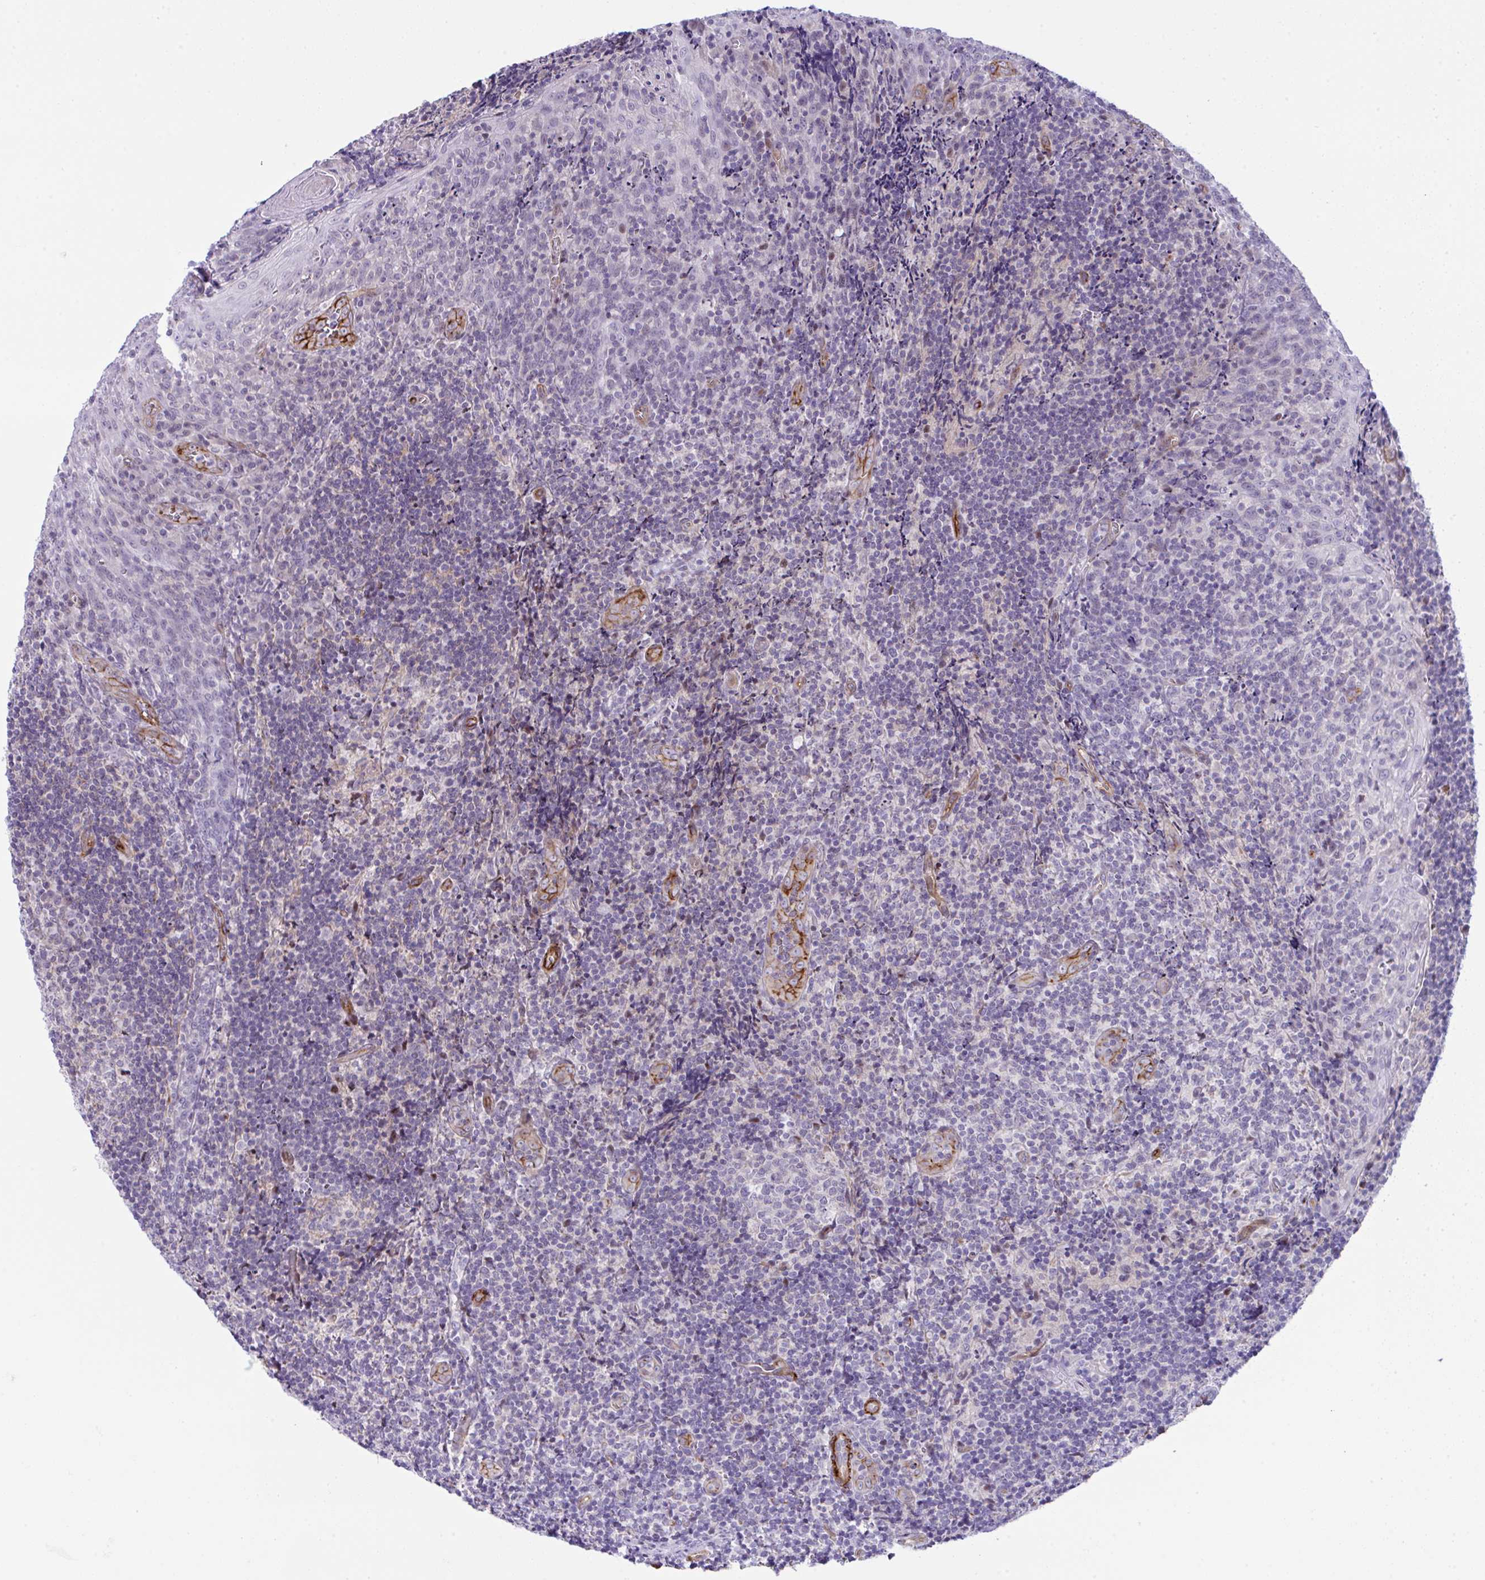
{"staining": {"intensity": "weak", "quantity": "<25%", "location": "nuclear"}, "tissue": "tonsil", "cell_type": "Germinal center cells", "image_type": "normal", "snomed": [{"axis": "morphology", "description": "Normal tissue, NOS"}, {"axis": "topography", "description": "Tonsil"}], "caption": "Human tonsil stained for a protein using immunohistochemistry exhibits no expression in germinal center cells.", "gene": "FBXO34", "patient": {"sex": "male", "age": 17}}